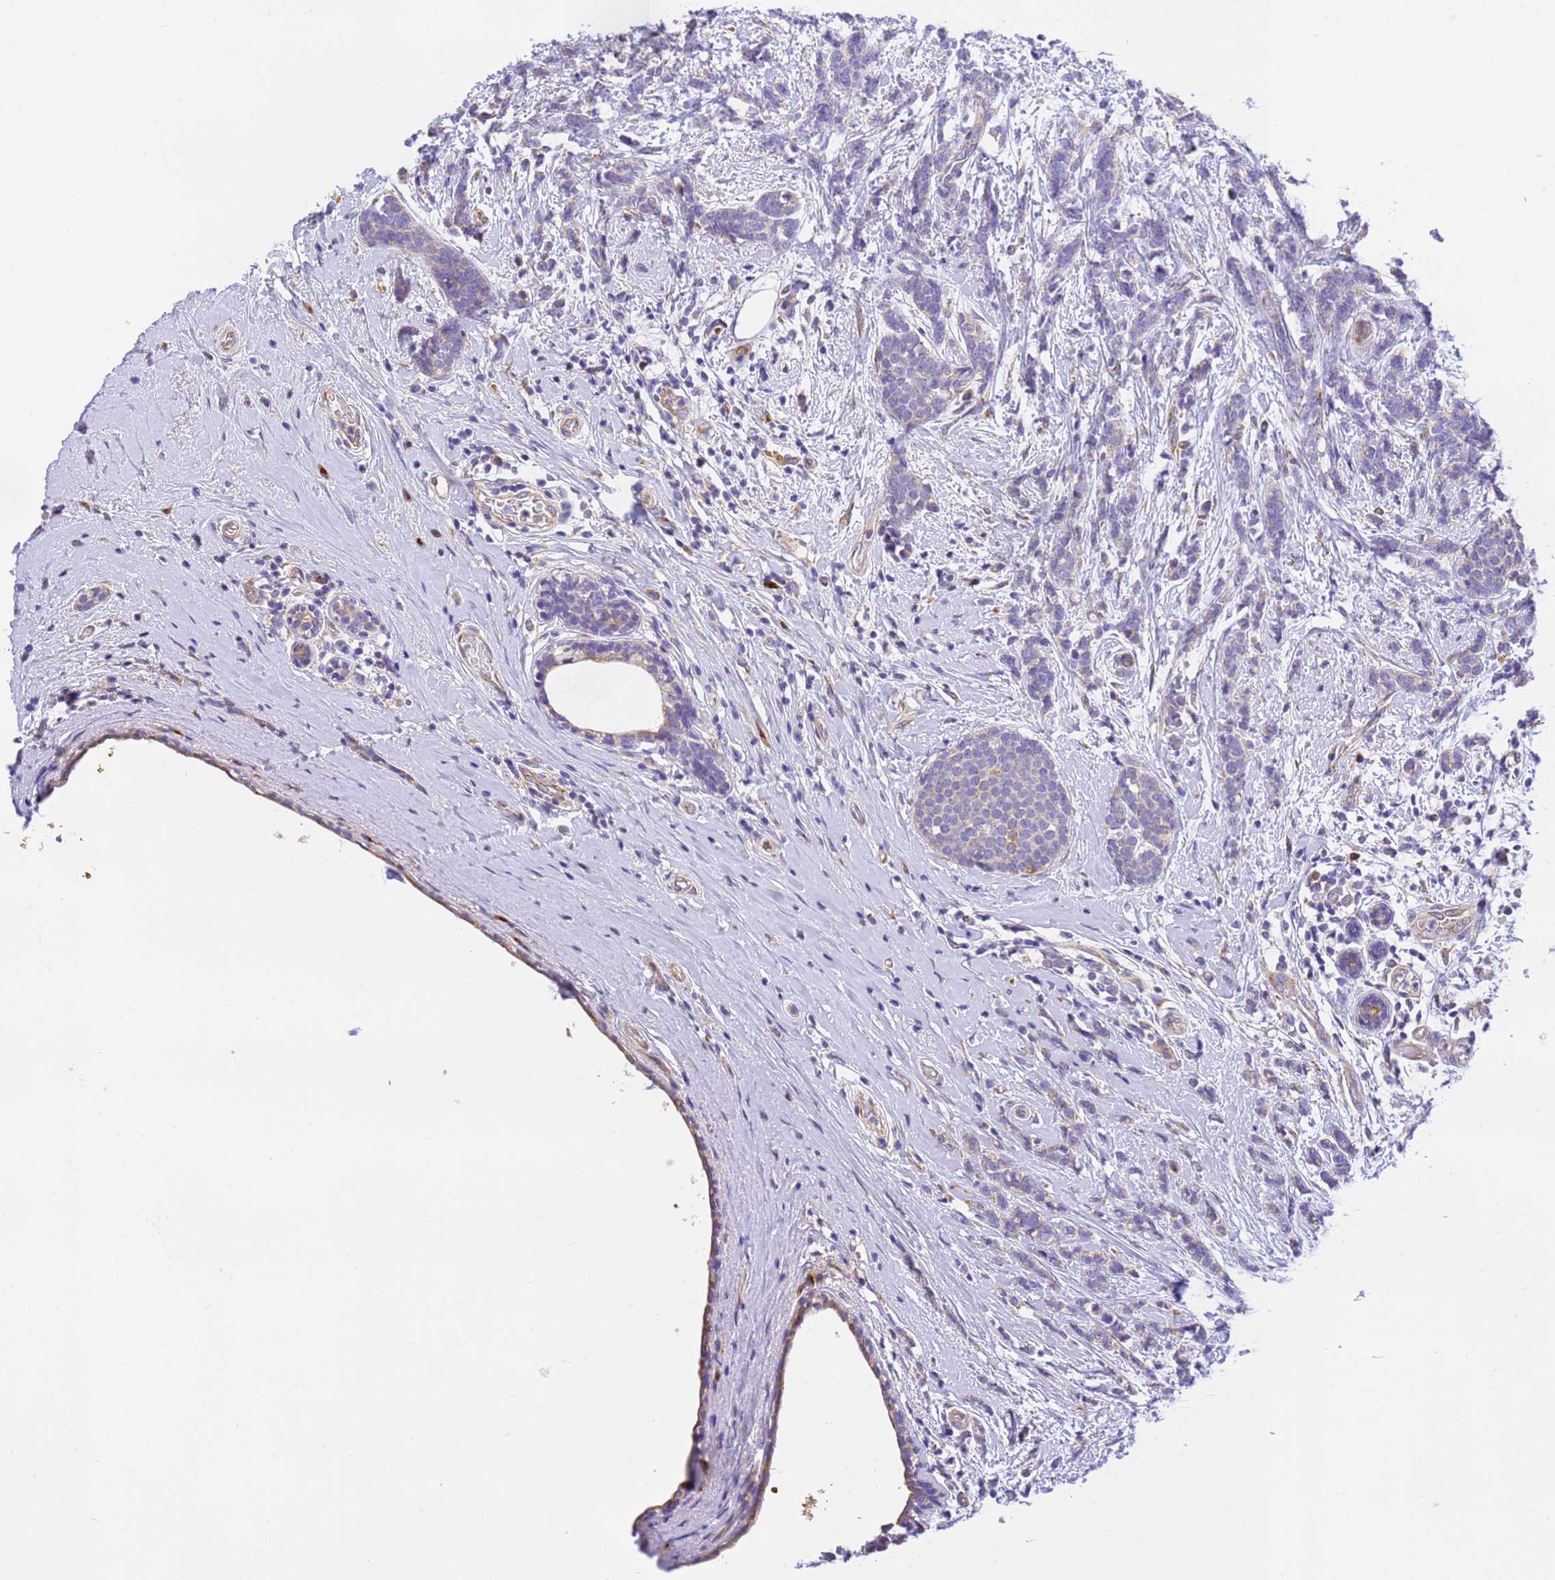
{"staining": {"intensity": "weak", "quantity": "<25%", "location": "cytoplasmic/membranous"}, "tissue": "breast cancer", "cell_type": "Tumor cells", "image_type": "cancer", "snomed": [{"axis": "morphology", "description": "Lobular carcinoma"}, {"axis": "topography", "description": "Breast"}], "caption": "This is a histopathology image of immunohistochemistry staining of breast cancer, which shows no staining in tumor cells.", "gene": "RHBDD3", "patient": {"sex": "female", "age": 58}}